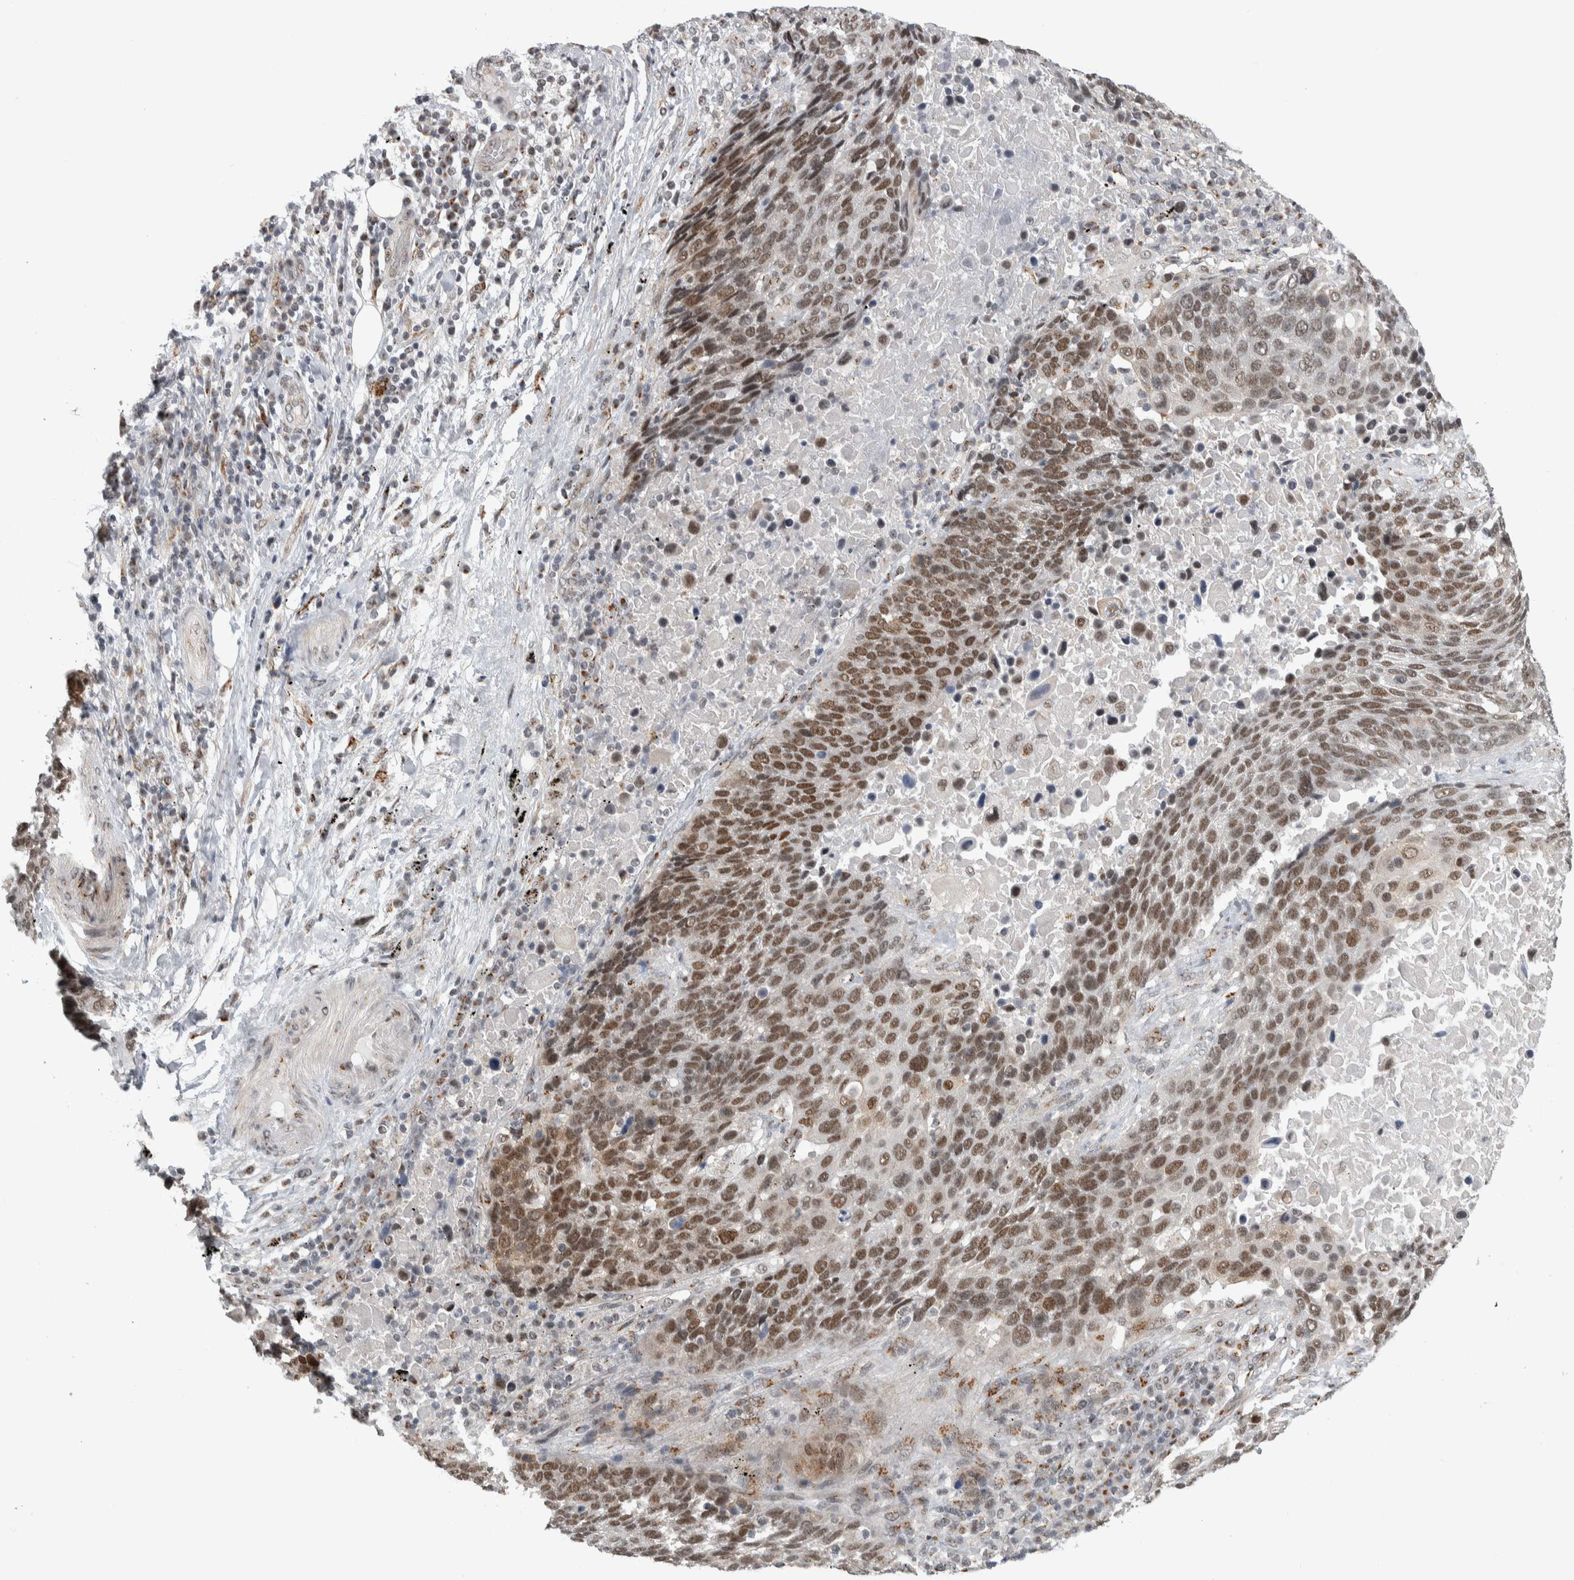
{"staining": {"intensity": "moderate", "quantity": ">75%", "location": "nuclear"}, "tissue": "lung cancer", "cell_type": "Tumor cells", "image_type": "cancer", "snomed": [{"axis": "morphology", "description": "Squamous cell carcinoma, NOS"}, {"axis": "topography", "description": "Lung"}], "caption": "Approximately >75% of tumor cells in lung cancer (squamous cell carcinoma) reveal moderate nuclear protein staining as visualized by brown immunohistochemical staining.", "gene": "ZMYND8", "patient": {"sex": "male", "age": 66}}